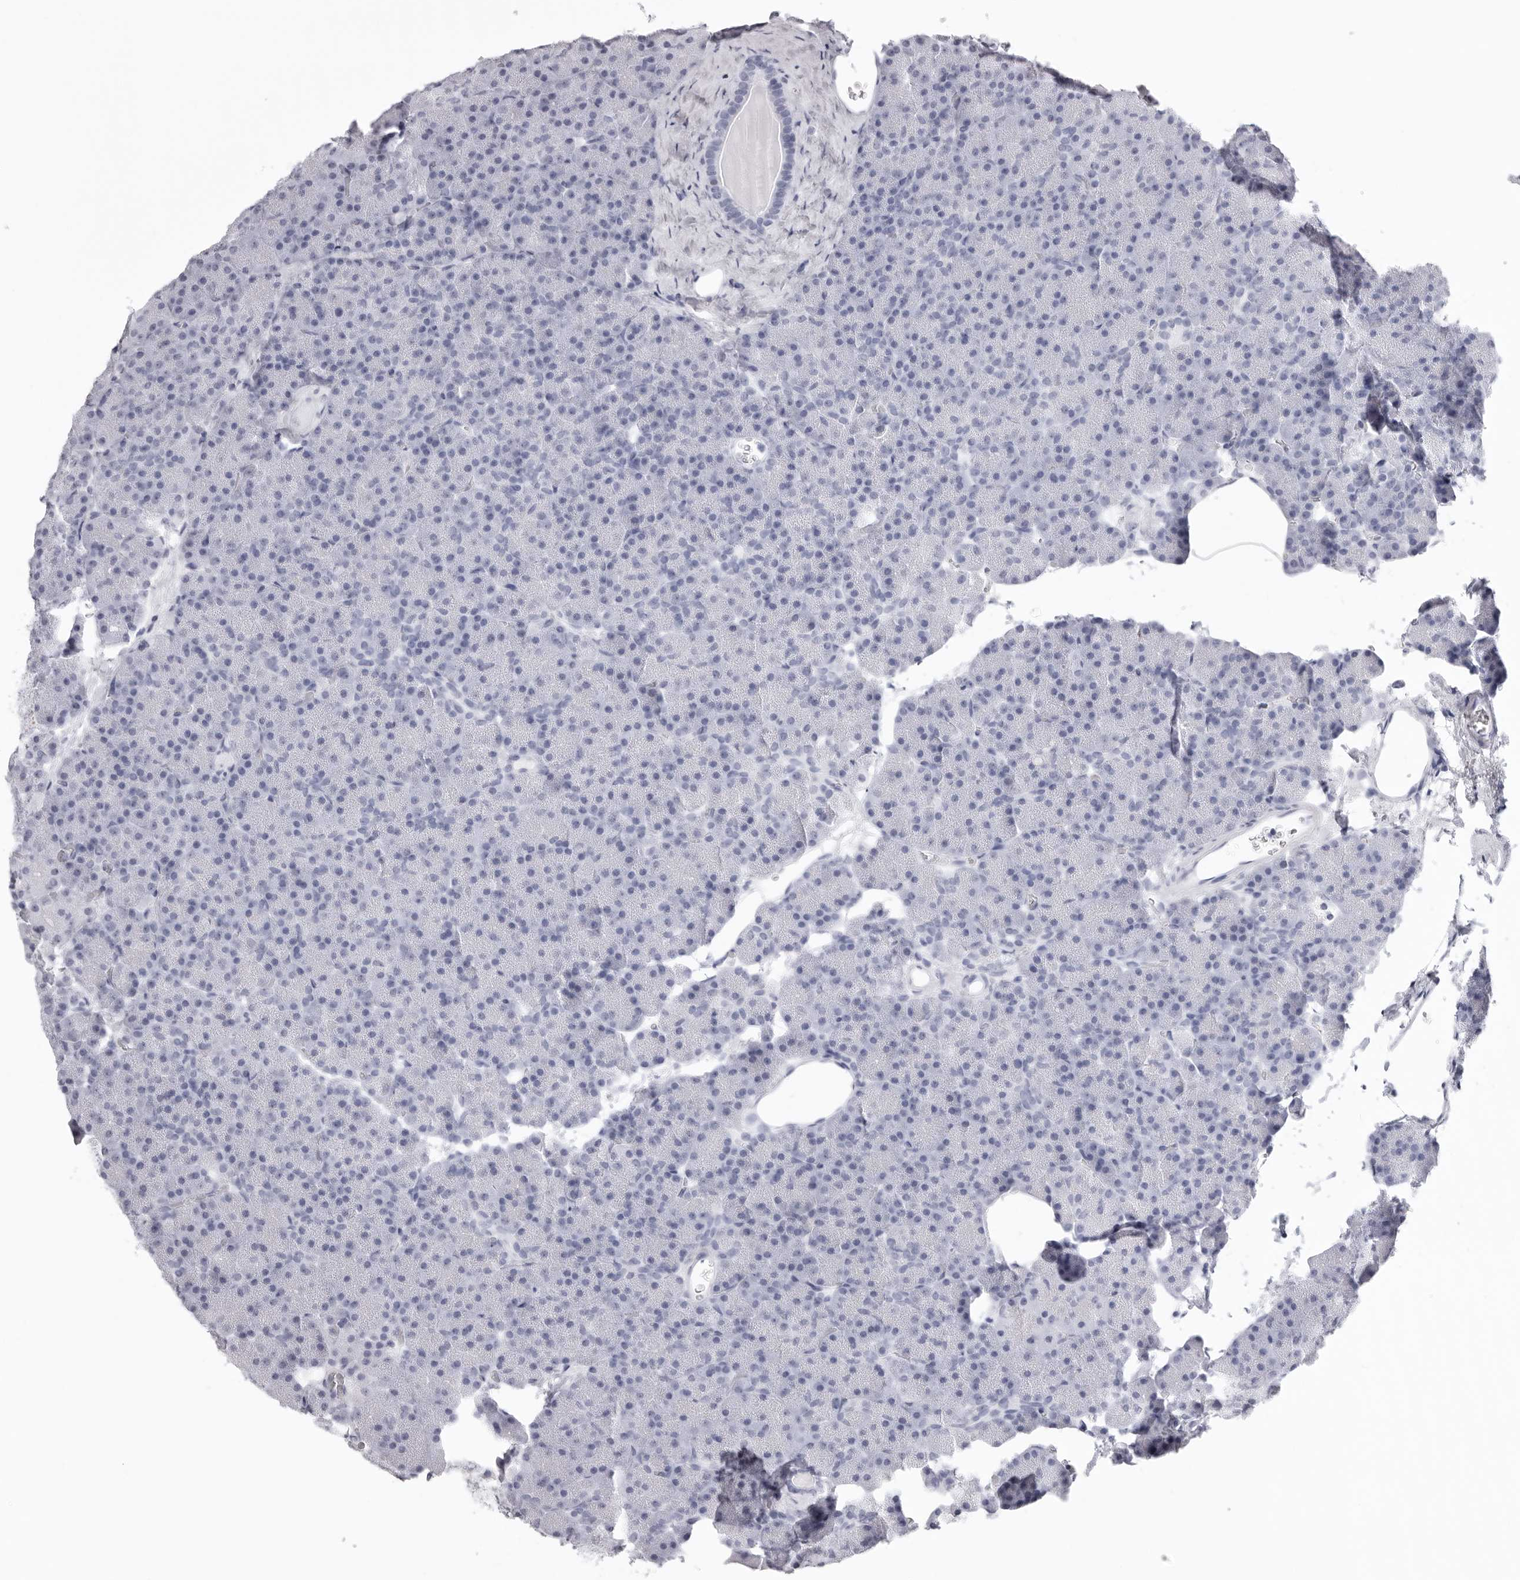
{"staining": {"intensity": "negative", "quantity": "none", "location": "none"}, "tissue": "pancreas", "cell_type": "Exocrine glandular cells", "image_type": "normal", "snomed": [{"axis": "morphology", "description": "Normal tissue, NOS"}, {"axis": "morphology", "description": "Carcinoid, malignant, NOS"}, {"axis": "topography", "description": "Pancreas"}], "caption": "DAB immunohistochemical staining of unremarkable pancreas demonstrates no significant positivity in exocrine glandular cells. (DAB (3,3'-diaminobenzidine) immunohistochemistry with hematoxylin counter stain).", "gene": "KLK9", "patient": {"sex": "female", "age": 35}}